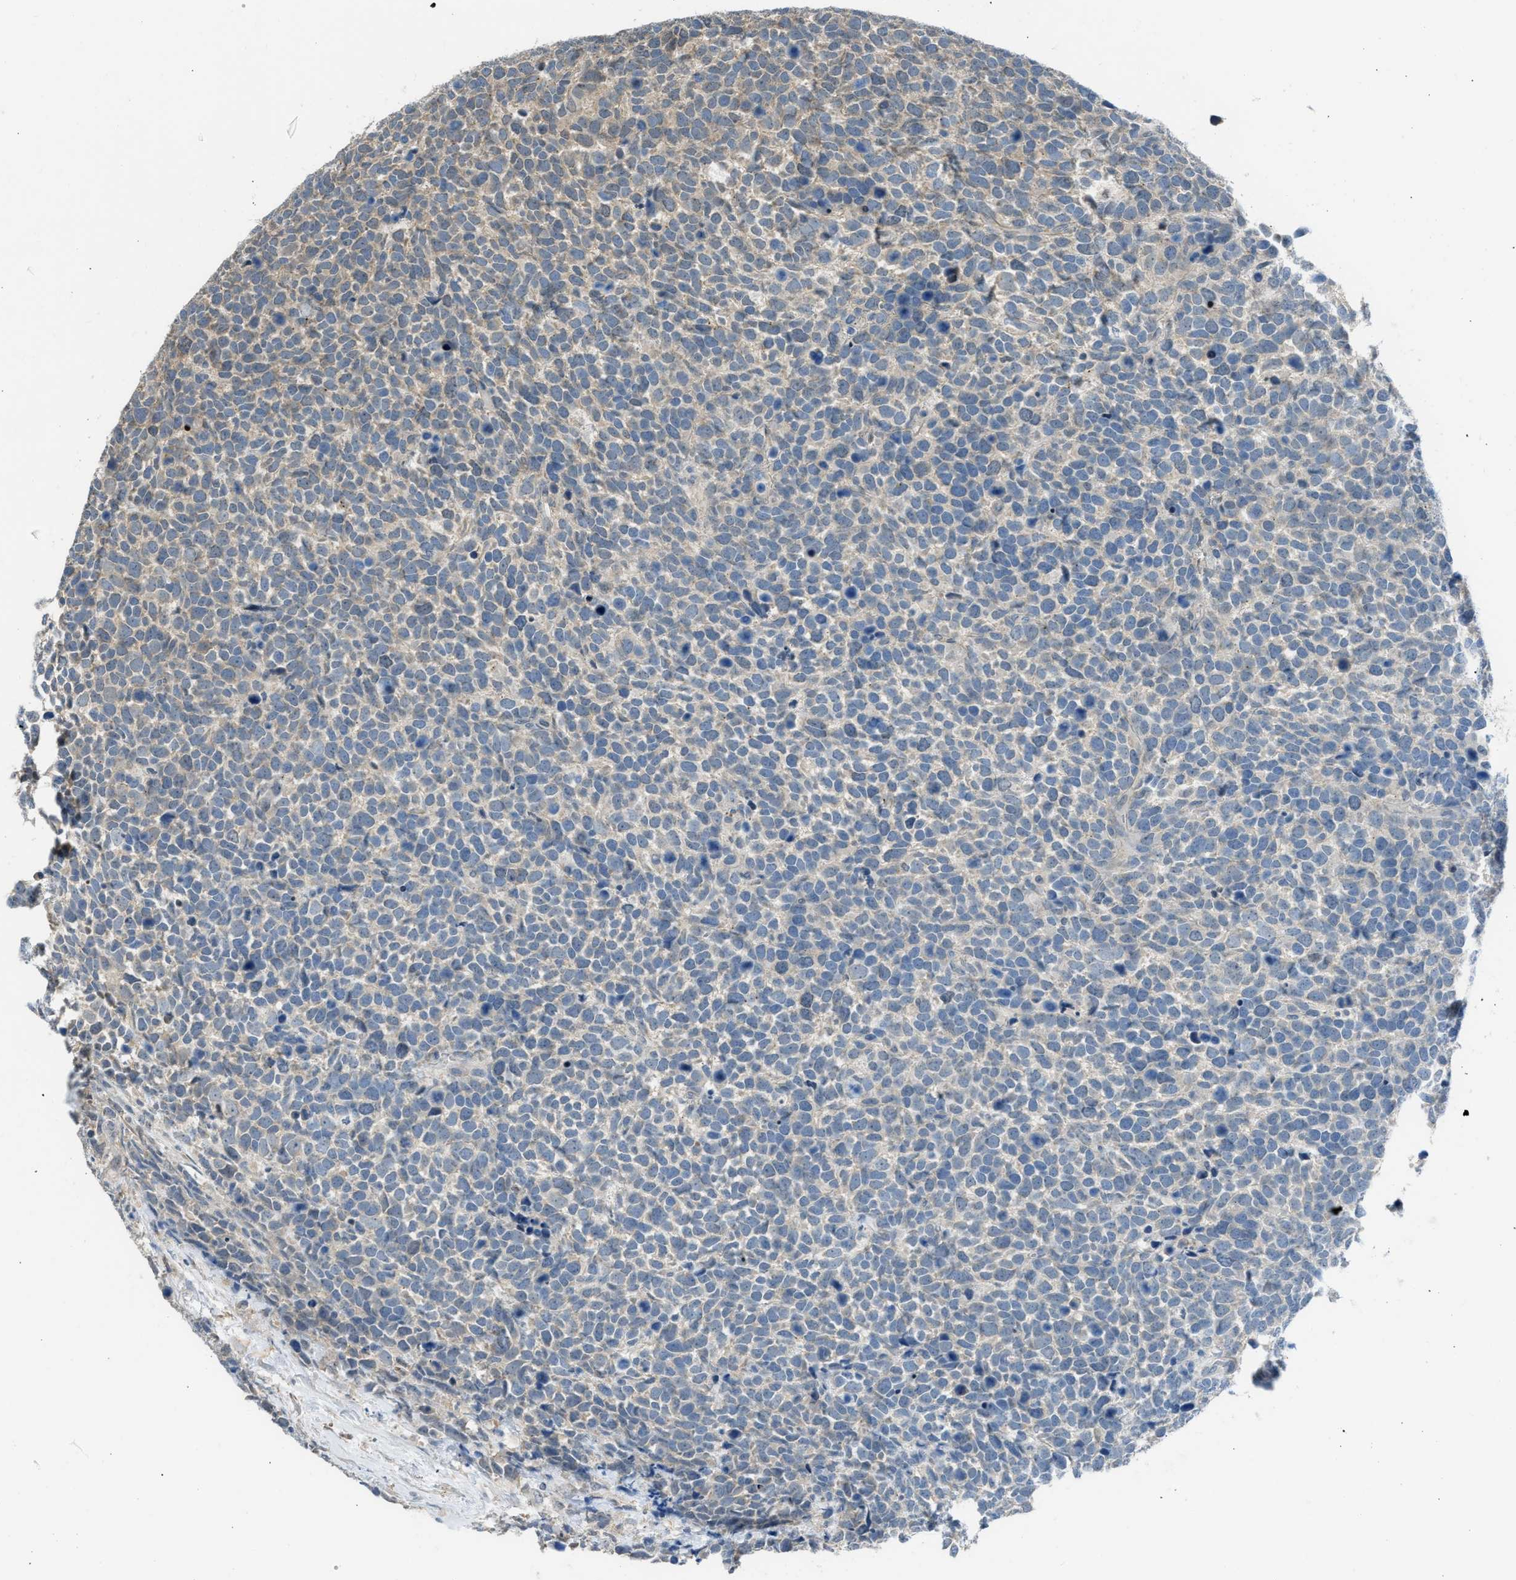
{"staining": {"intensity": "weak", "quantity": "<25%", "location": "cytoplasmic/membranous"}, "tissue": "urothelial cancer", "cell_type": "Tumor cells", "image_type": "cancer", "snomed": [{"axis": "morphology", "description": "Urothelial carcinoma, High grade"}, {"axis": "topography", "description": "Urinary bladder"}], "caption": "High-grade urothelial carcinoma was stained to show a protein in brown. There is no significant expression in tumor cells. (Stains: DAB IHC with hematoxylin counter stain, Microscopy: brightfield microscopy at high magnification).", "gene": "TTBK2", "patient": {"sex": "female", "age": 82}}